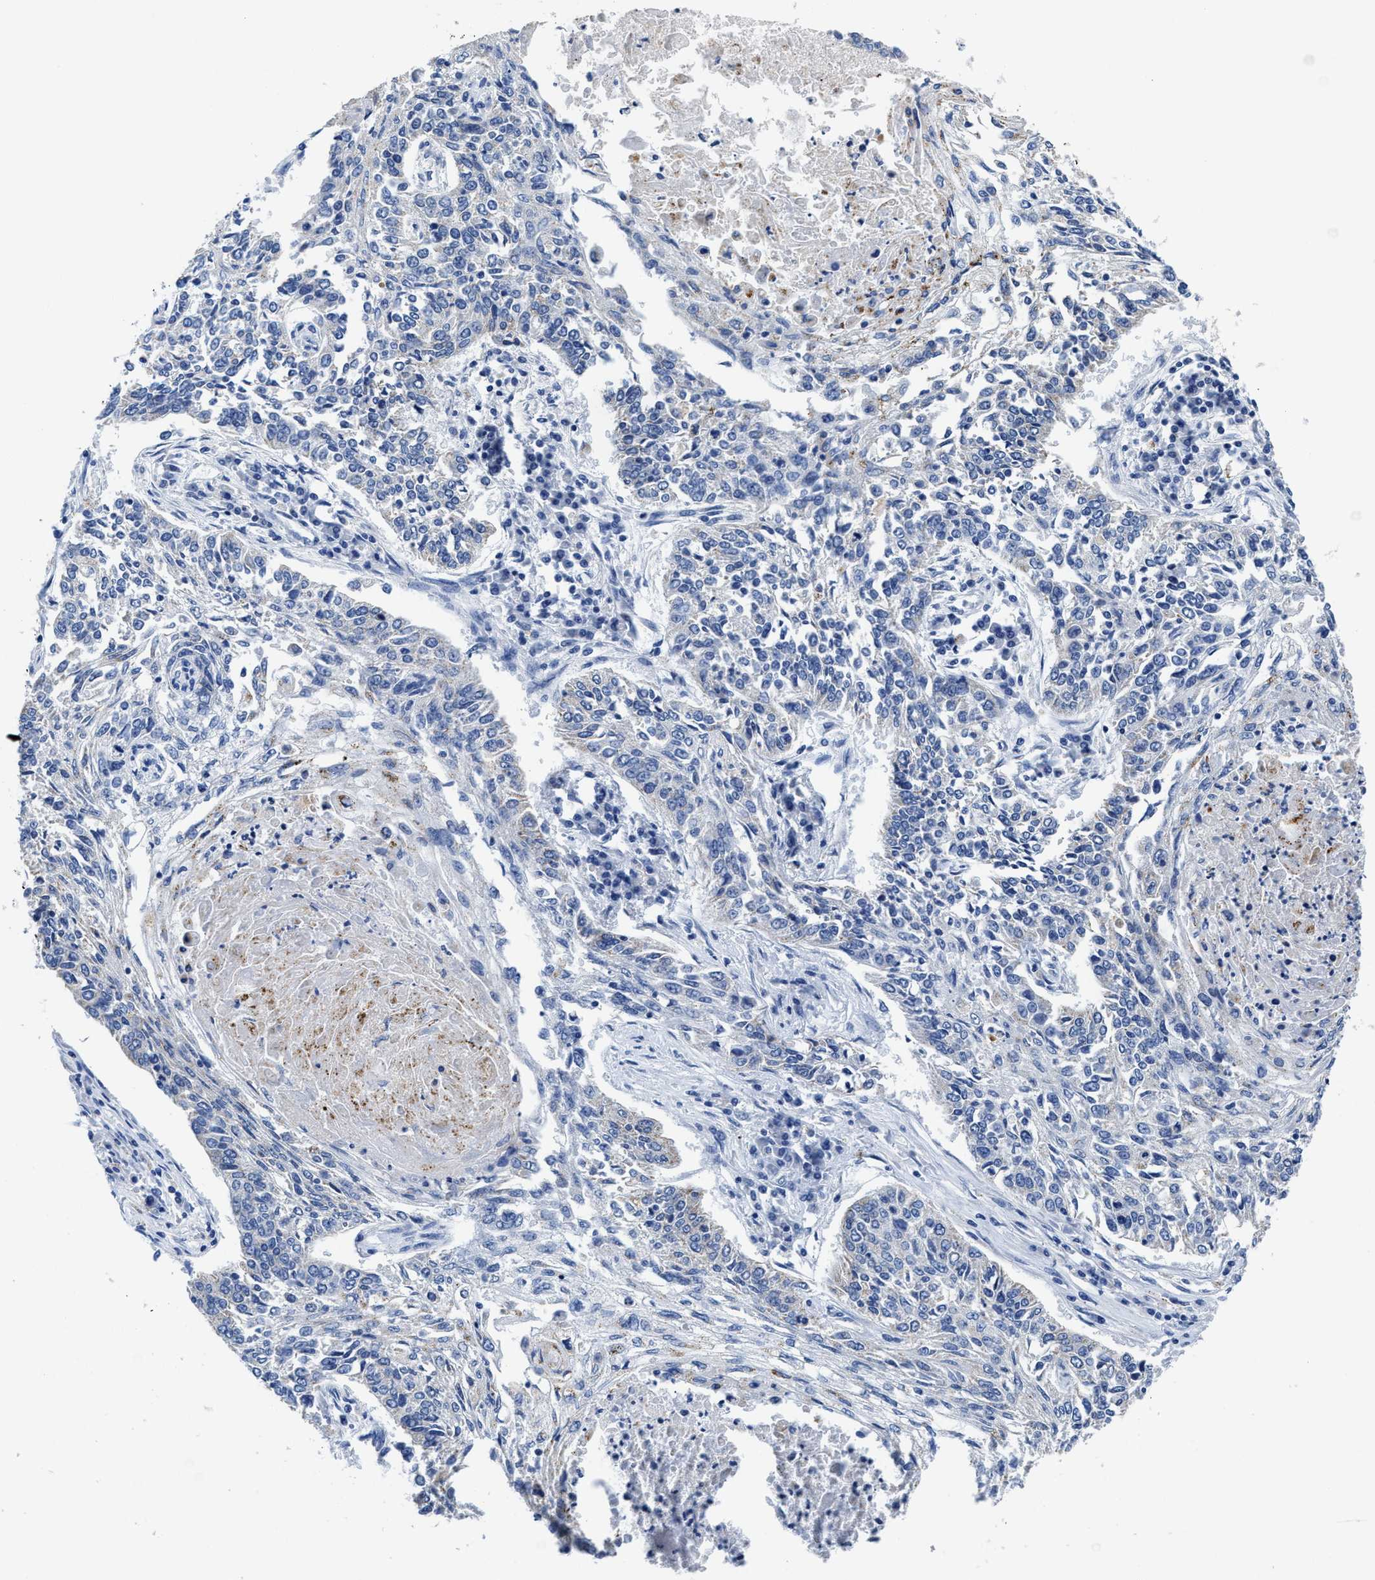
{"staining": {"intensity": "negative", "quantity": "none", "location": "none"}, "tissue": "lung cancer", "cell_type": "Tumor cells", "image_type": "cancer", "snomed": [{"axis": "morphology", "description": "Normal tissue, NOS"}, {"axis": "morphology", "description": "Squamous cell carcinoma, NOS"}, {"axis": "topography", "description": "Cartilage tissue"}, {"axis": "topography", "description": "Bronchus"}, {"axis": "topography", "description": "Lung"}], "caption": "Image shows no significant protein positivity in tumor cells of squamous cell carcinoma (lung). (Brightfield microscopy of DAB (3,3'-diaminobenzidine) IHC at high magnification).", "gene": "TBRG4", "patient": {"sex": "female", "age": 49}}